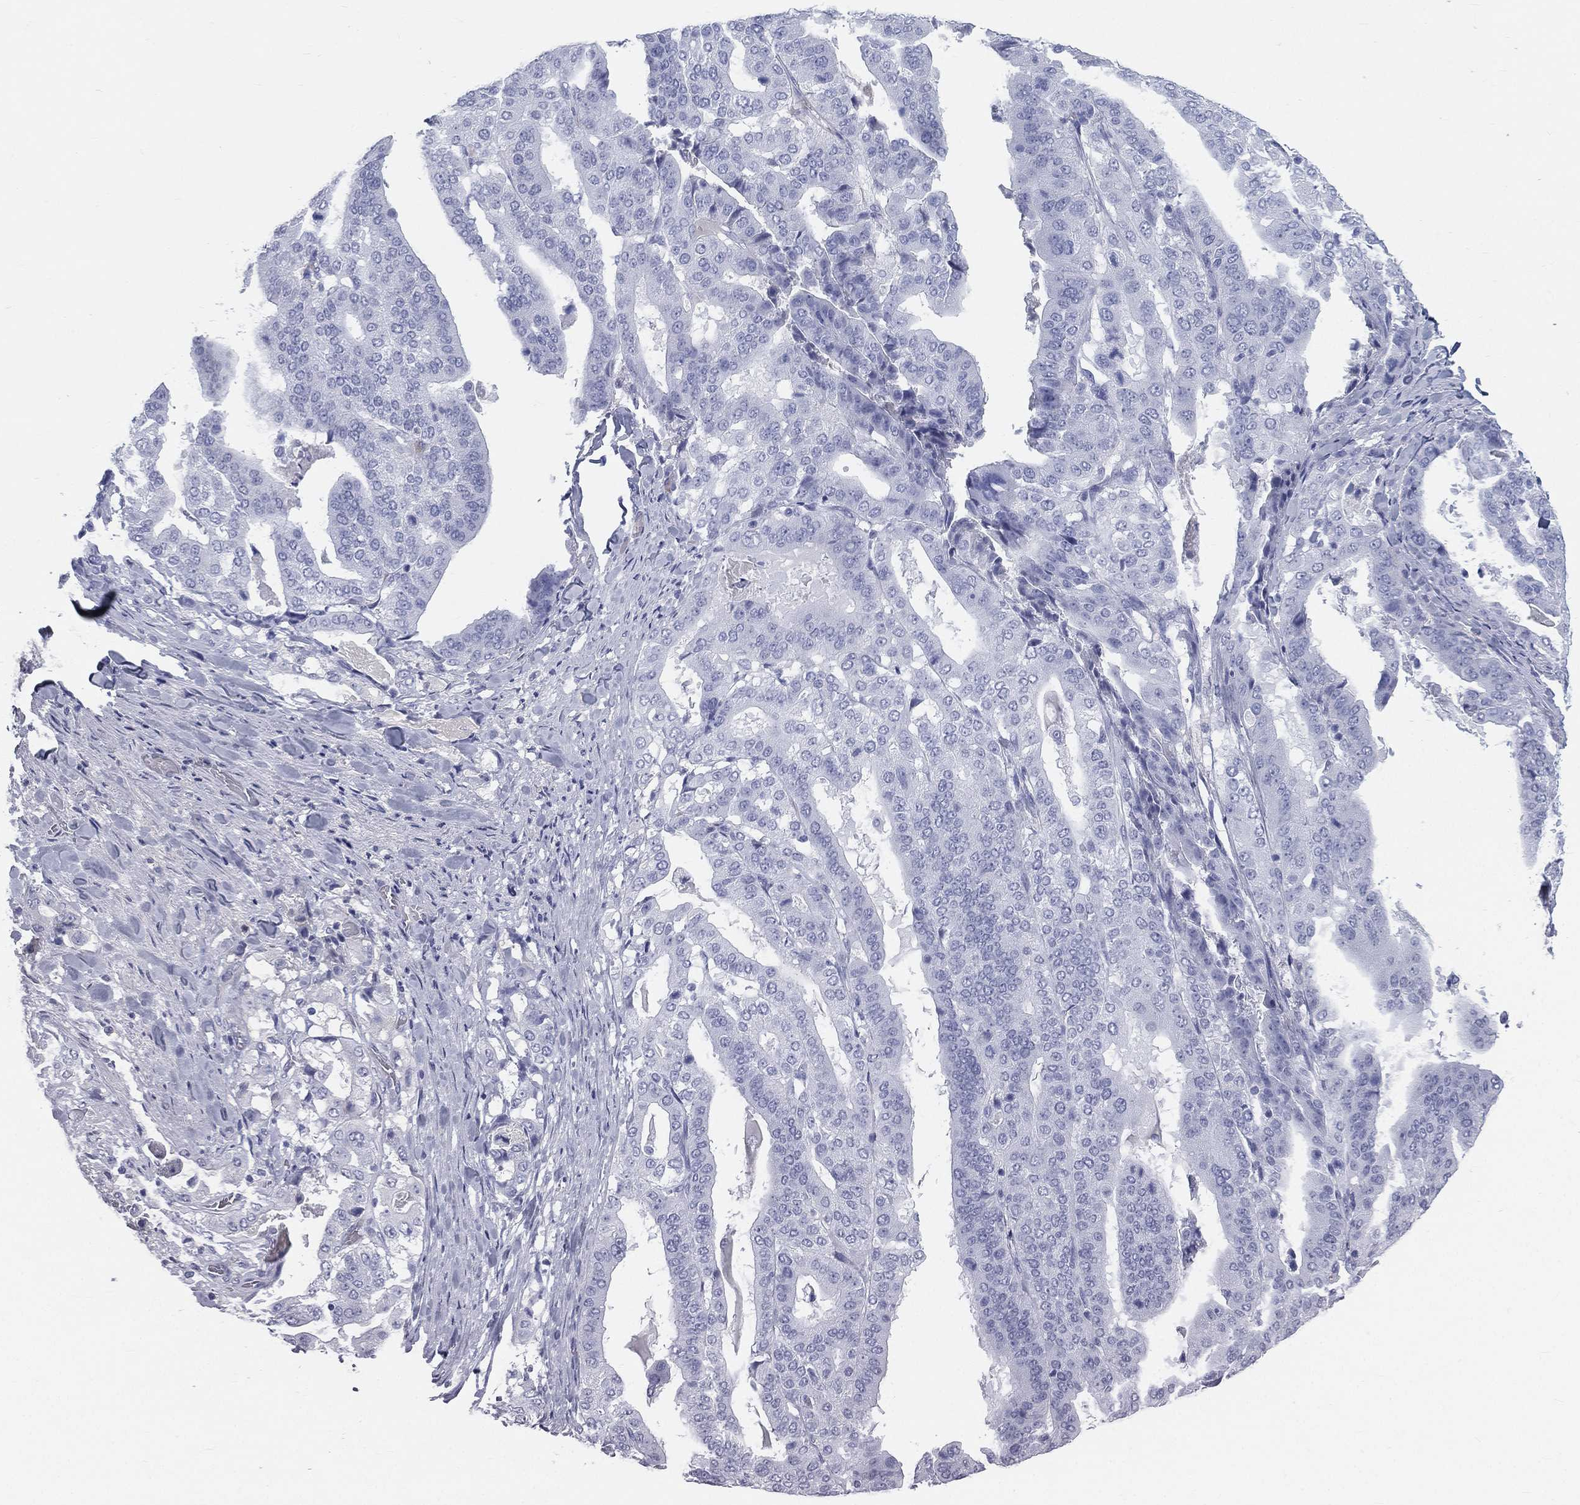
{"staining": {"intensity": "negative", "quantity": "none", "location": "none"}, "tissue": "stomach cancer", "cell_type": "Tumor cells", "image_type": "cancer", "snomed": [{"axis": "morphology", "description": "Adenocarcinoma, NOS"}, {"axis": "topography", "description": "Stomach"}], "caption": "A histopathology image of human stomach adenocarcinoma is negative for staining in tumor cells.", "gene": "HP", "patient": {"sex": "male", "age": 48}}